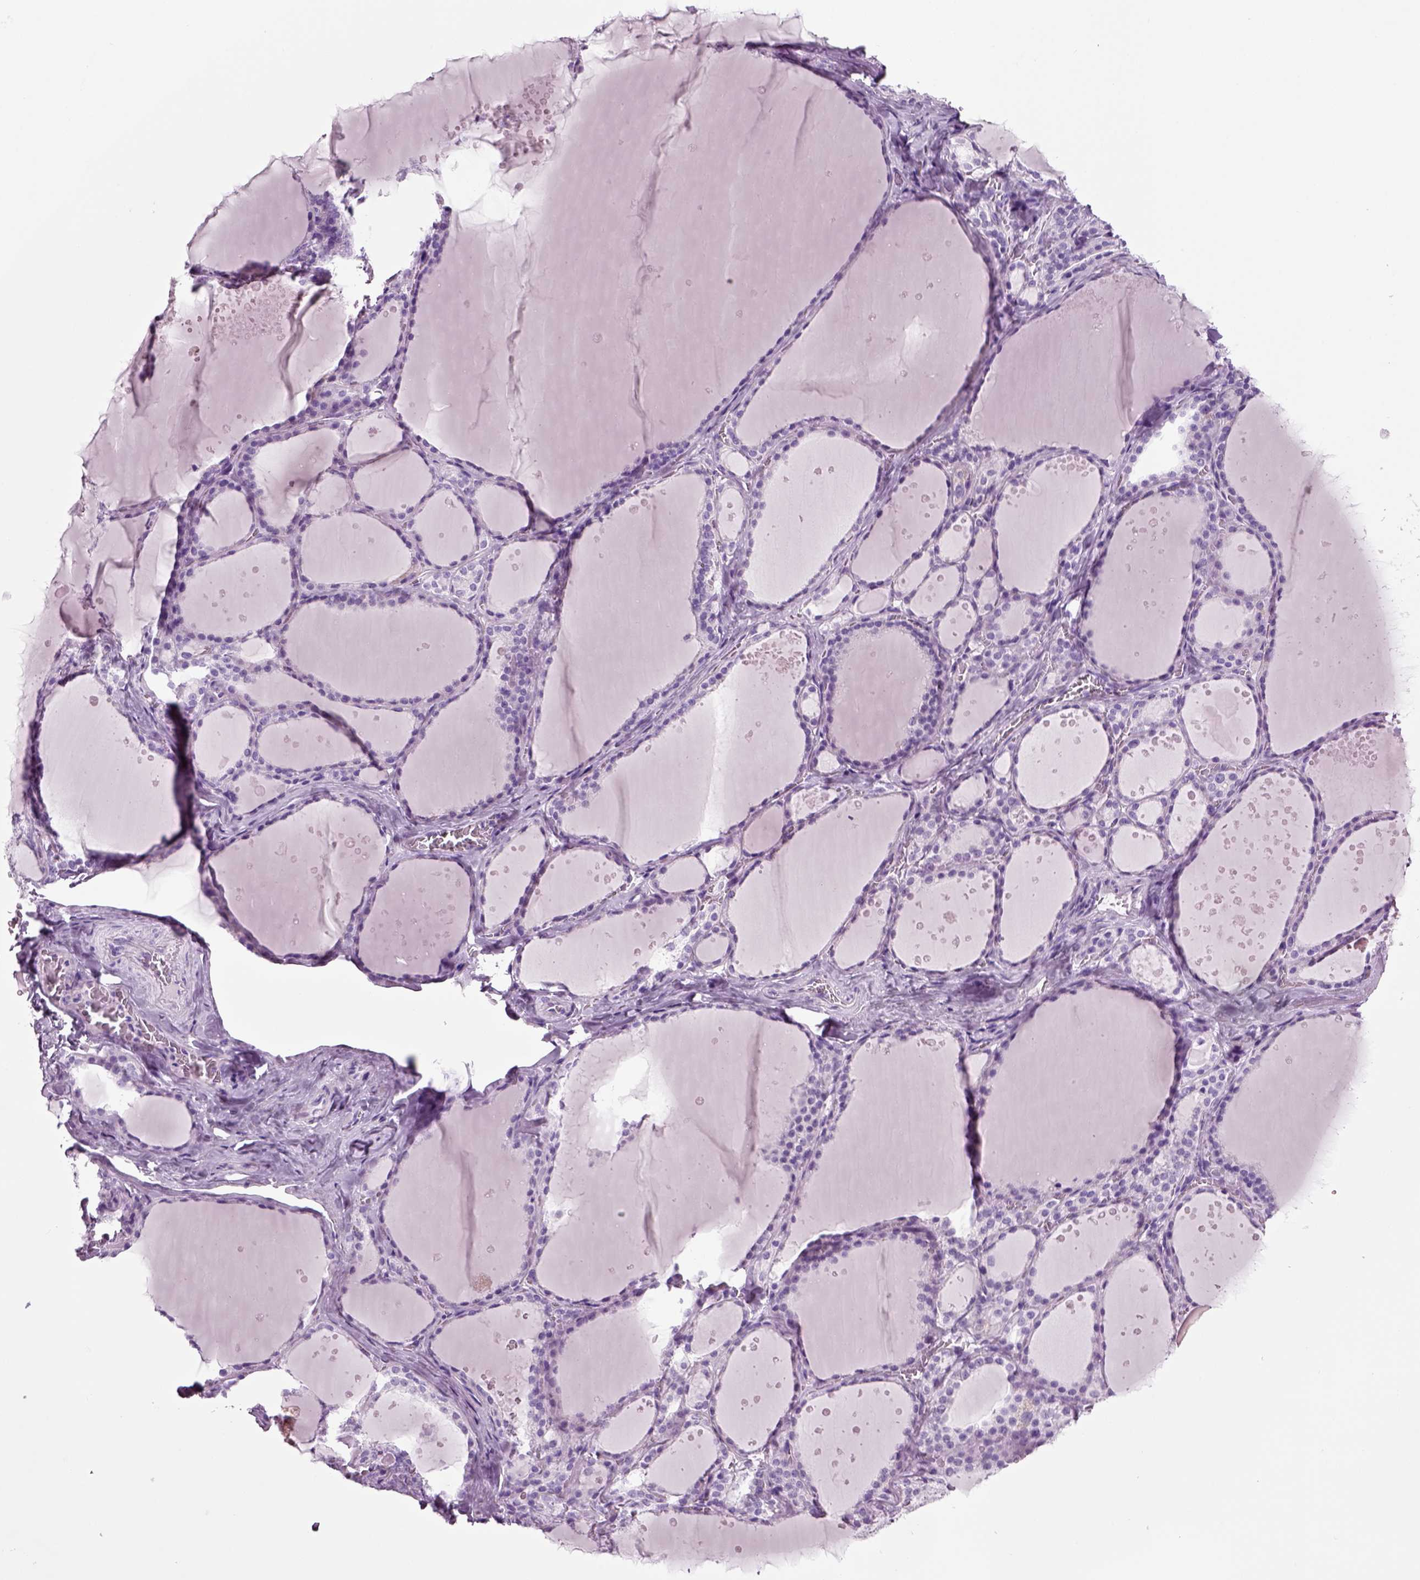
{"staining": {"intensity": "negative", "quantity": "none", "location": "none"}, "tissue": "thyroid gland", "cell_type": "Glandular cells", "image_type": "normal", "snomed": [{"axis": "morphology", "description": "Normal tissue, NOS"}, {"axis": "topography", "description": "Thyroid gland"}], "caption": "Glandular cells show no significant positivity in unremarkable thyroid gland. The staining was performed using DAB (3,3'-diaminobenzidine) to visualize the protein expression in brown, while the nuclei were stained in blue with hematoxylin (Magnification: 20x).", "gene": "CD109", "patient": {"sex": "male", "age": 63}}